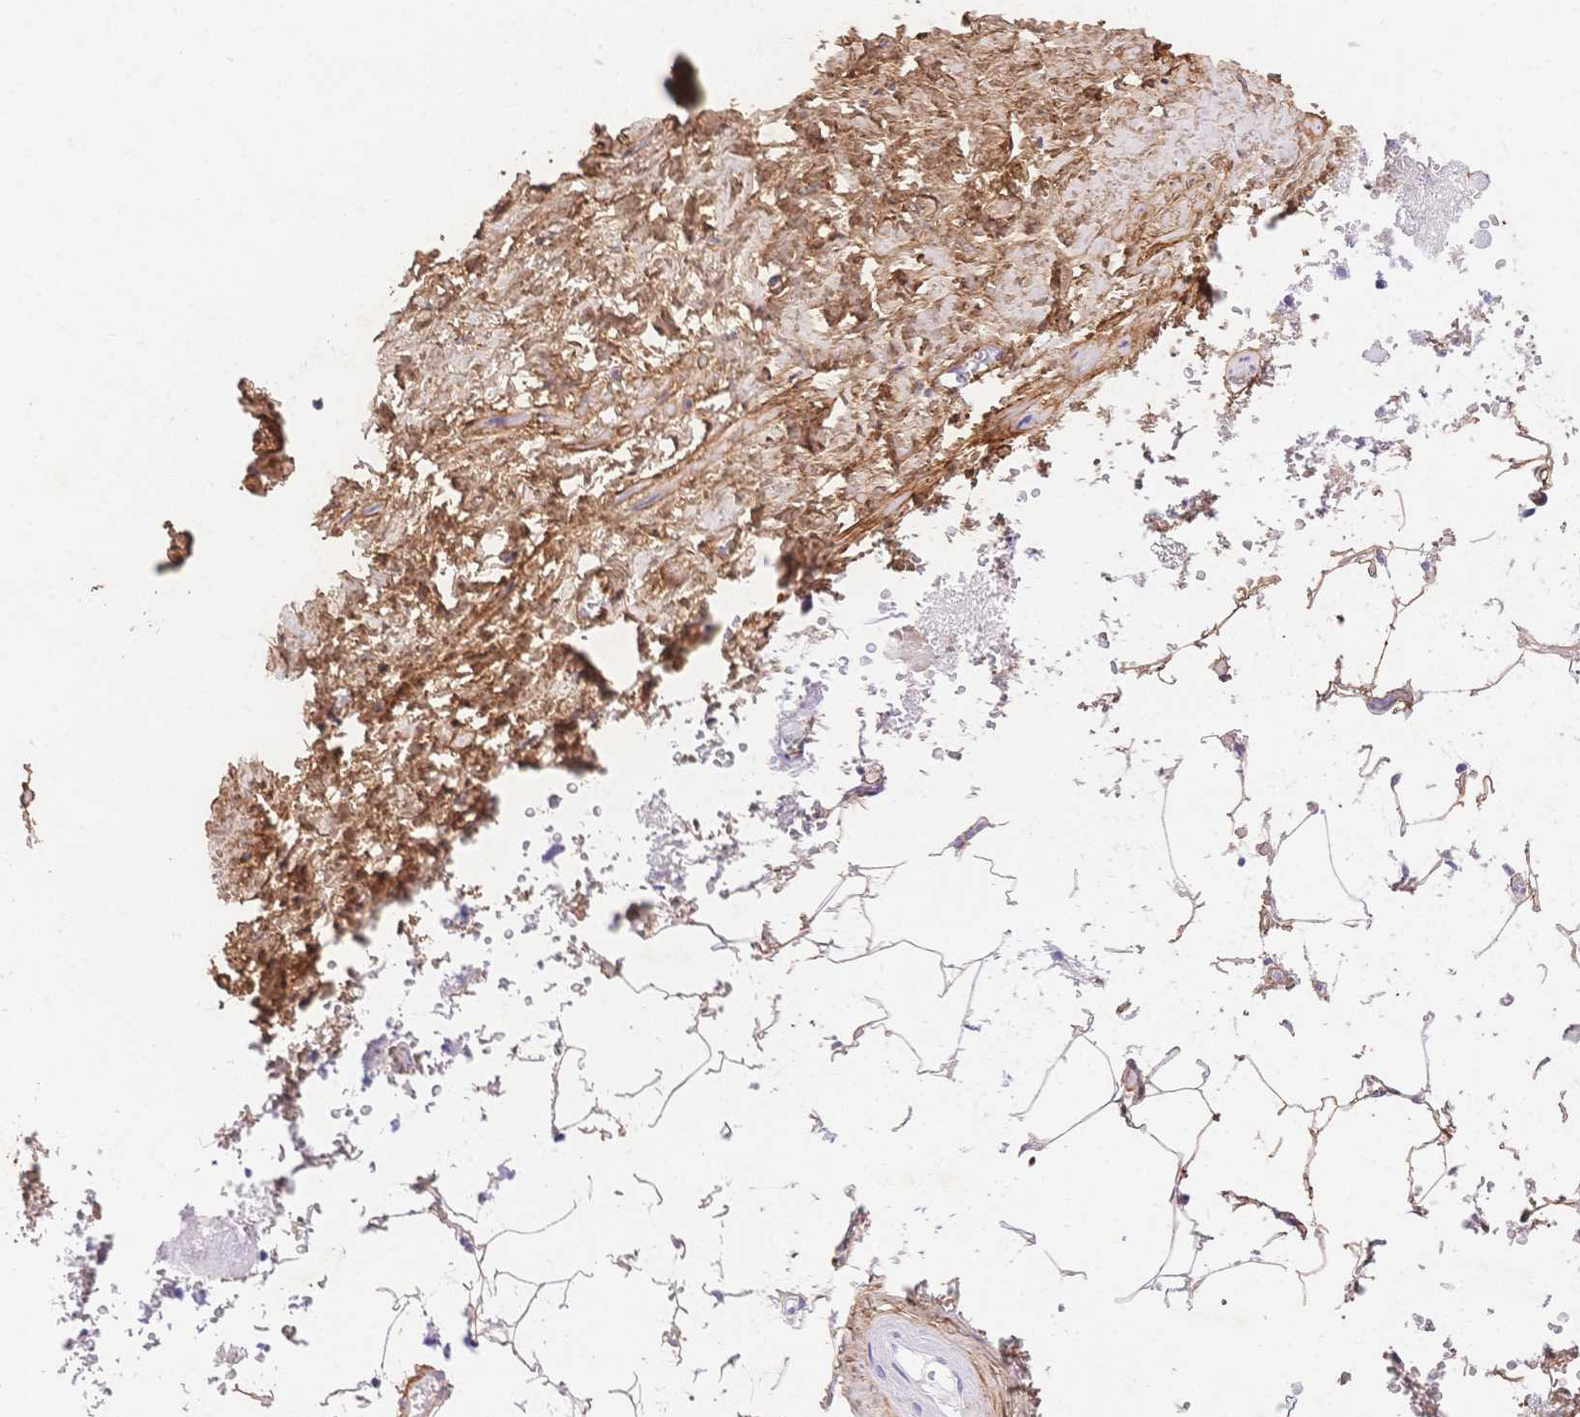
{"staining": {"intensity": "negative", "quantity": "none", "location": "none"}, "tissue": "adipose tissue", "cell_type": "Adipocytes", "image_type": "normal", "snomed": [{"axis": "morphology", "description": "Normal tissue, NOS"}, {"axis": "topography", "description": "Prostate"}, {"axis": "topography", "description": "Peripheral nerve tissue"}], "caption": "The immunohistochemistry (IHC) photomicrograph has no significant expression in adipocytes of adipose tissue.", "gene": "PDZD2", "patient": {"sex": "male", "age": 55}}